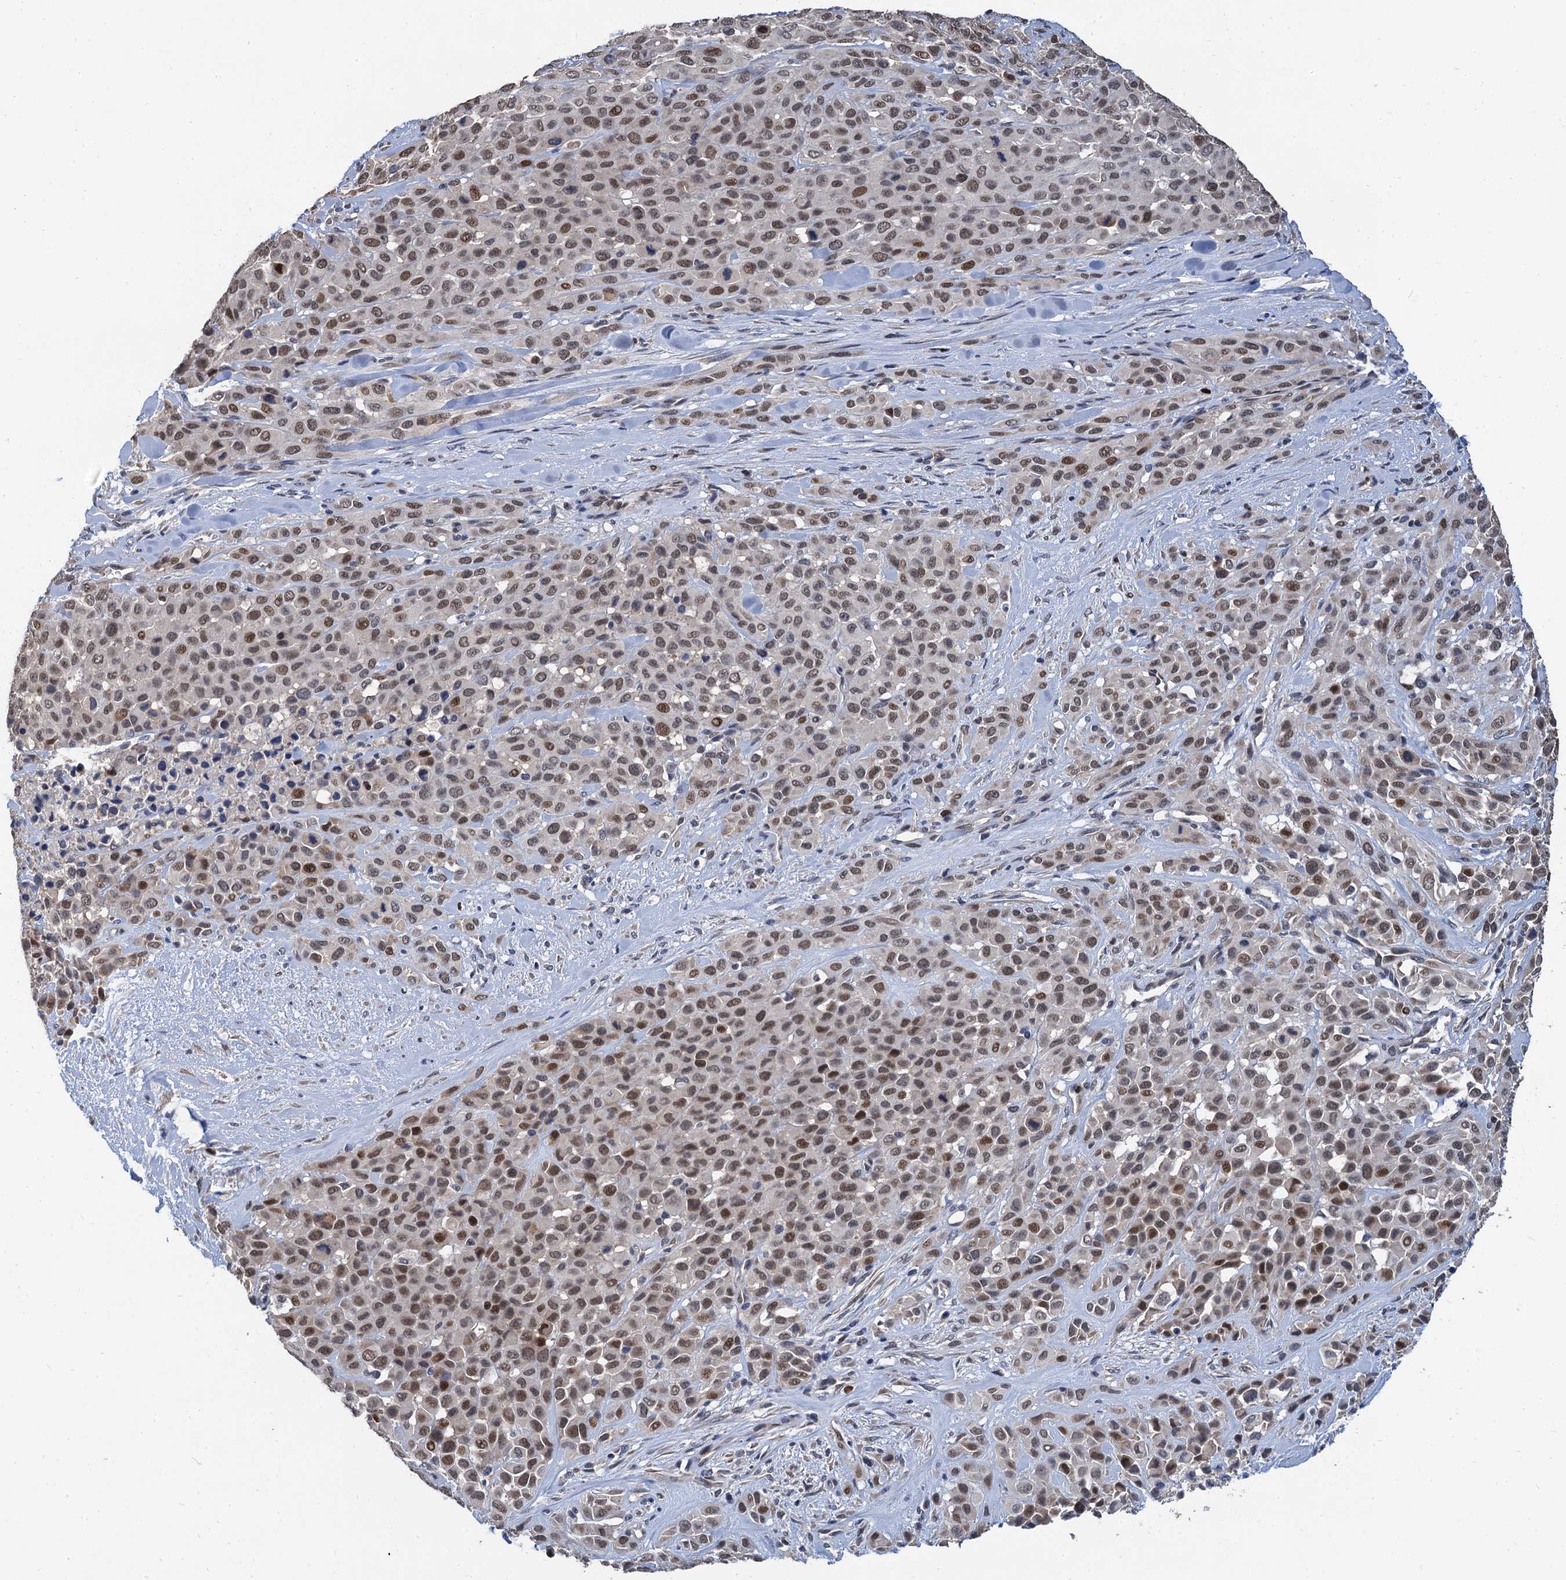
{"staining": {"intensity": "moderate", "quantity": ">75%", "location": "nuclear"}, "tissue": "melanoma", "cell_type": "Tumor cells", "image_type": "cancer", "snomed": [{"axis": "morphology", "description": "Malignant melanoma, Metastatic site"}, {"axis": "topography", "description": "Skin"}], "caption": "High-magnification brightfield microscopy of malignant melanoma (metastatic site) stained with DAB (3,3'-diaminobenzidine) (brown) and counterstained with hematoxylin (blue). tumor cells exhibit moderate nuclear staining is appreciated in approximately>75% of cells.", "gene": "TSEN34", "patient": {"sex": "female", "age": 81}}